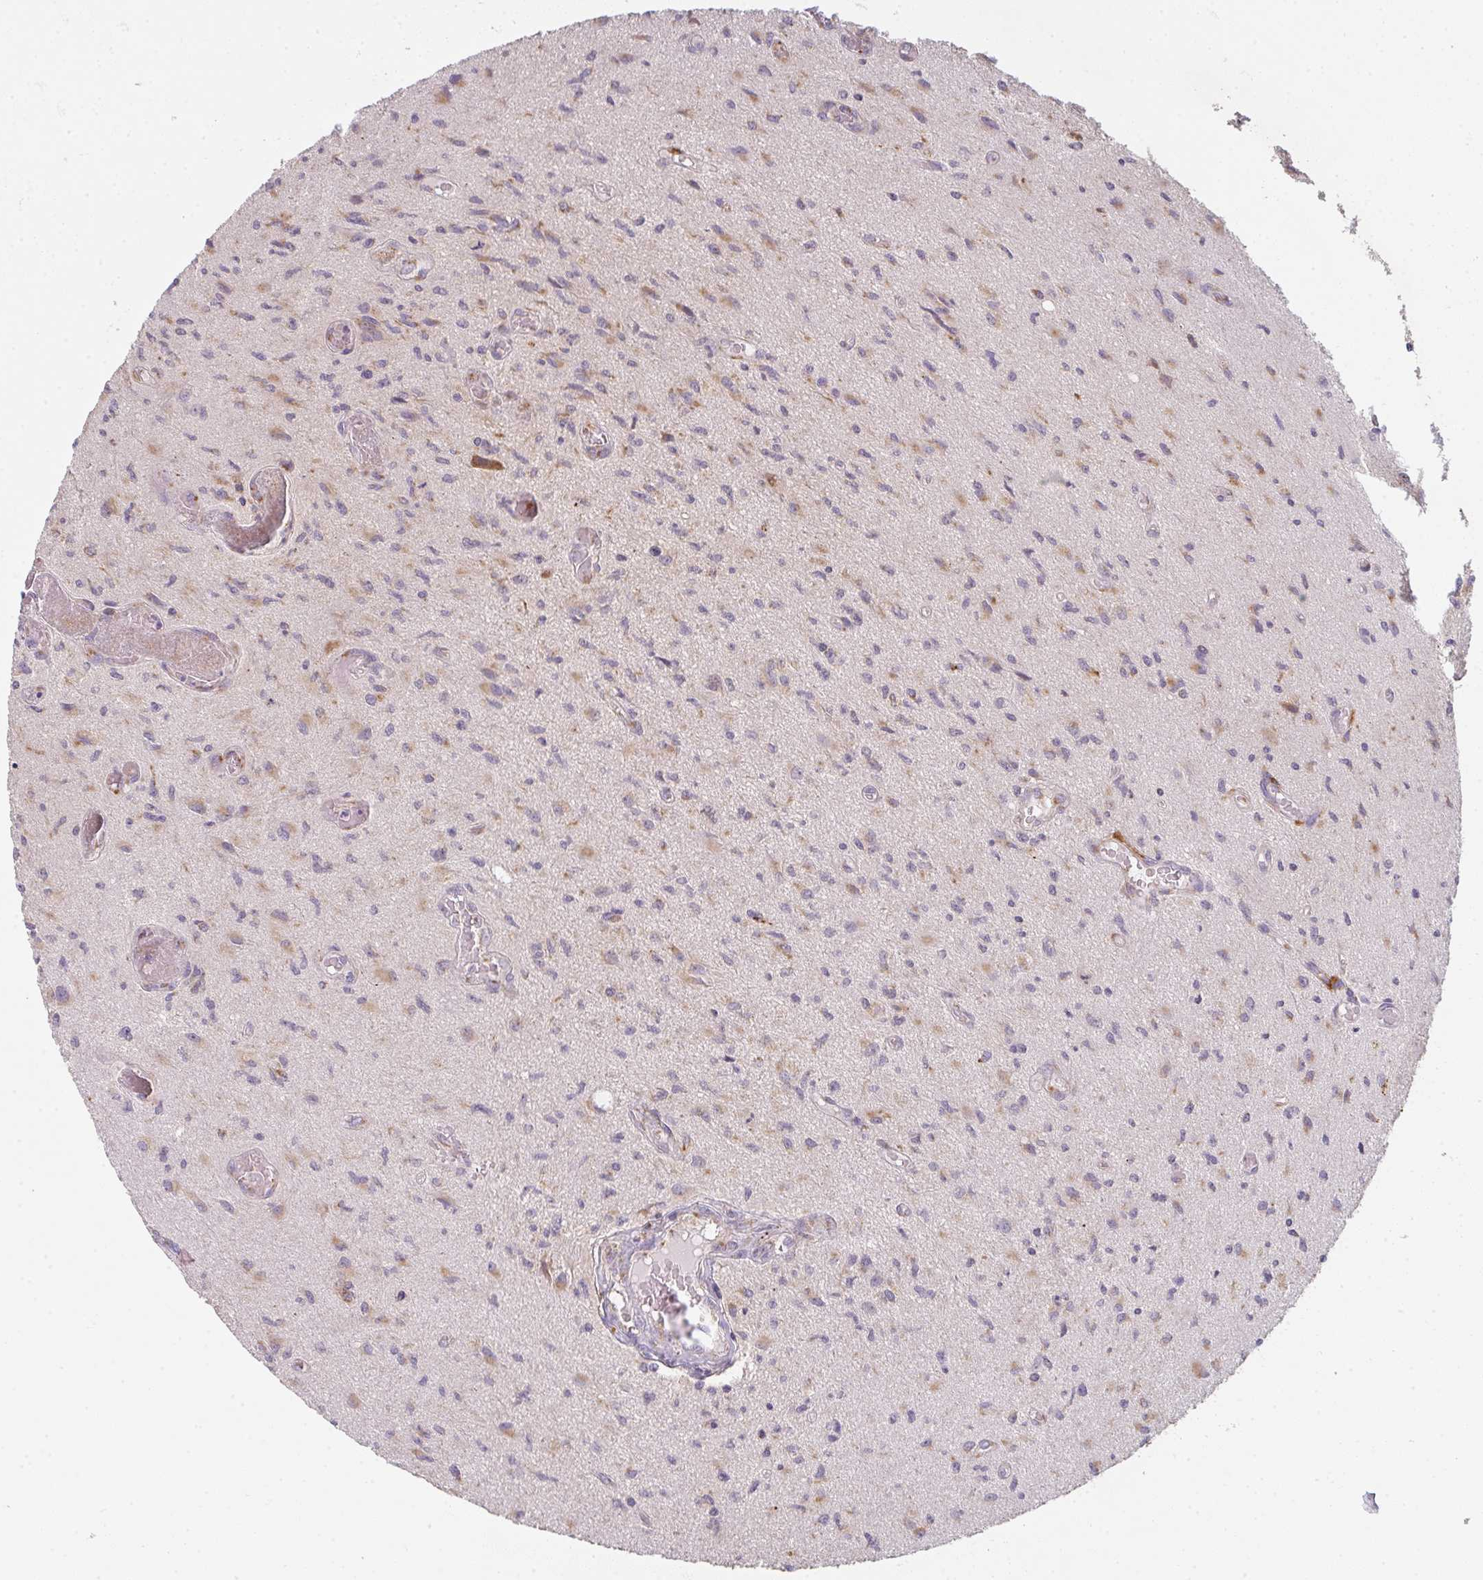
{"staining": {"intensity": "strong", "quantity": "25%-75%", "location": "cytoplasmic/membranous"}, "tissue": "glioma", "cell_type": "Tumor cells", "image_type": "cancer", "snomed": [{"axis": "morphology", "description": "Glioma, malignant, High grade"}, {"axis": "topography", "description": "Brain"}], "caption": "This photomicrograph displays high-grade glioma (malignant) stained with immunohistochemistry to label a protein in brown. The cytoplasmic/membranous of tumor cells show strong positivity for the protein. Nuclei are counter-stained blue.", "gene": "GVQW3", "patient": {"sex": "male", "age": 67}}